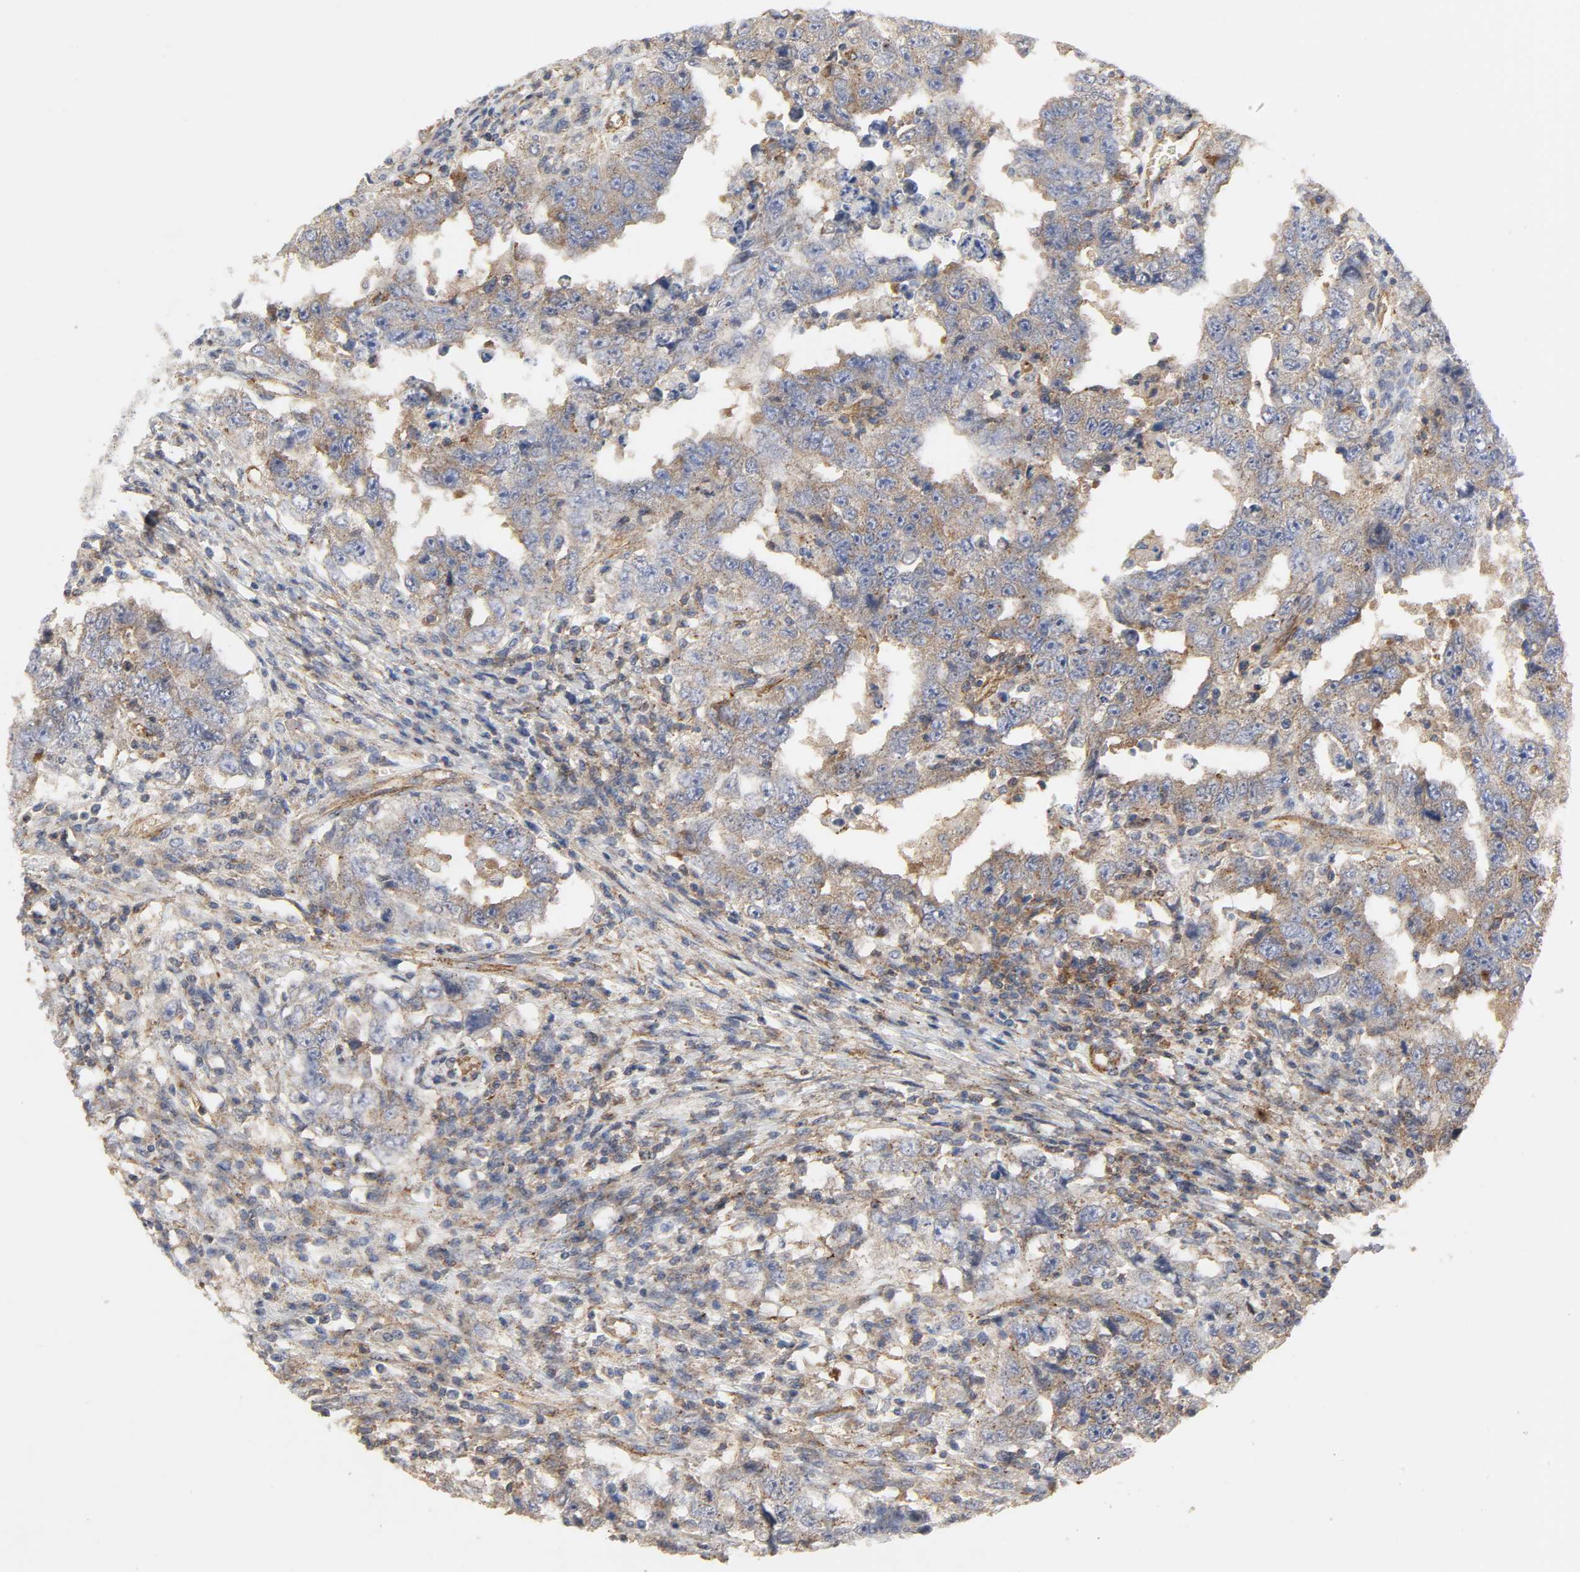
{"staining": {"intensity": "moderate", "quantity": ">75%", "location": "cytoplasmic/membranous"}, "tissue": "testis cancer", "cell_type": "Tumor cells", "image_type": "cancer", "snomed": [{"axis": "morphology", "description": "Carcinoma, Embryonal, NOS"}, {"axis": "topography", "description": "Testis"}], "caption": "Immunohistochemical staining of human embryonal carcinoma (testis) shows moderate cytoplasmic/membranous protein staining in approximately >75% of tumor cells. The protein of interest is stained brown, and the nuclei are stained in blue (DAB IHC with brightfield microscopy, high magnification).", "gene": "SH3GLB1", "patient": {"sex": "male", "age": 26}}